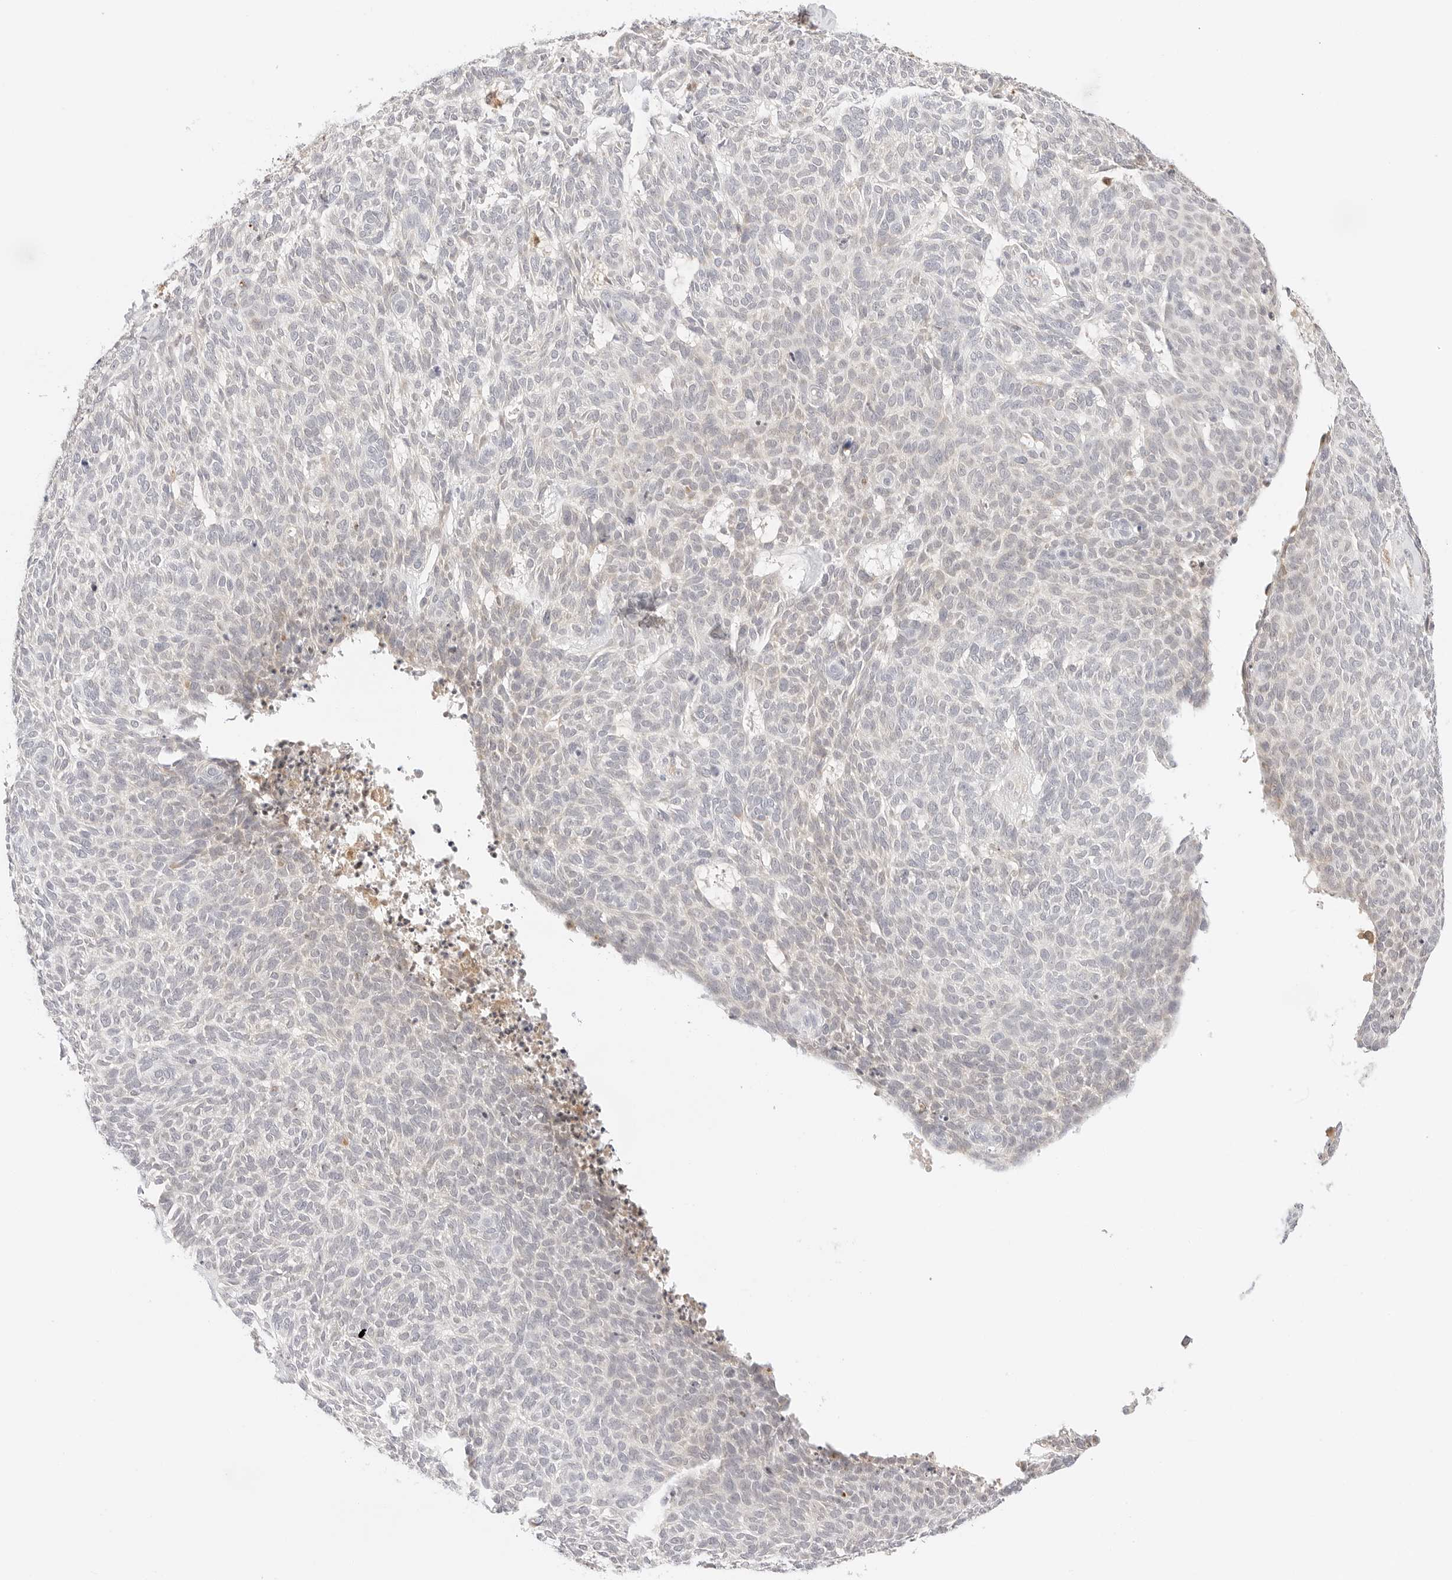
{"staining": {"intensity": "negative", "quantity": "none", "location": "none"}, "tissue": "skin cancer", "cell_type": "Tumor cells", "image_type": "cancer", "snomed": [{"axis": "morphology", "description": "Squamous cell carcinoma, NOS"}, {"axis": "topography", "description": "Skin"}], "caption": "Tumor cells are negative for protein expression in human skin squamous cell carcinoma.", "gene": "ERO1B", "patient": {"sex": "female", "age": 90}}